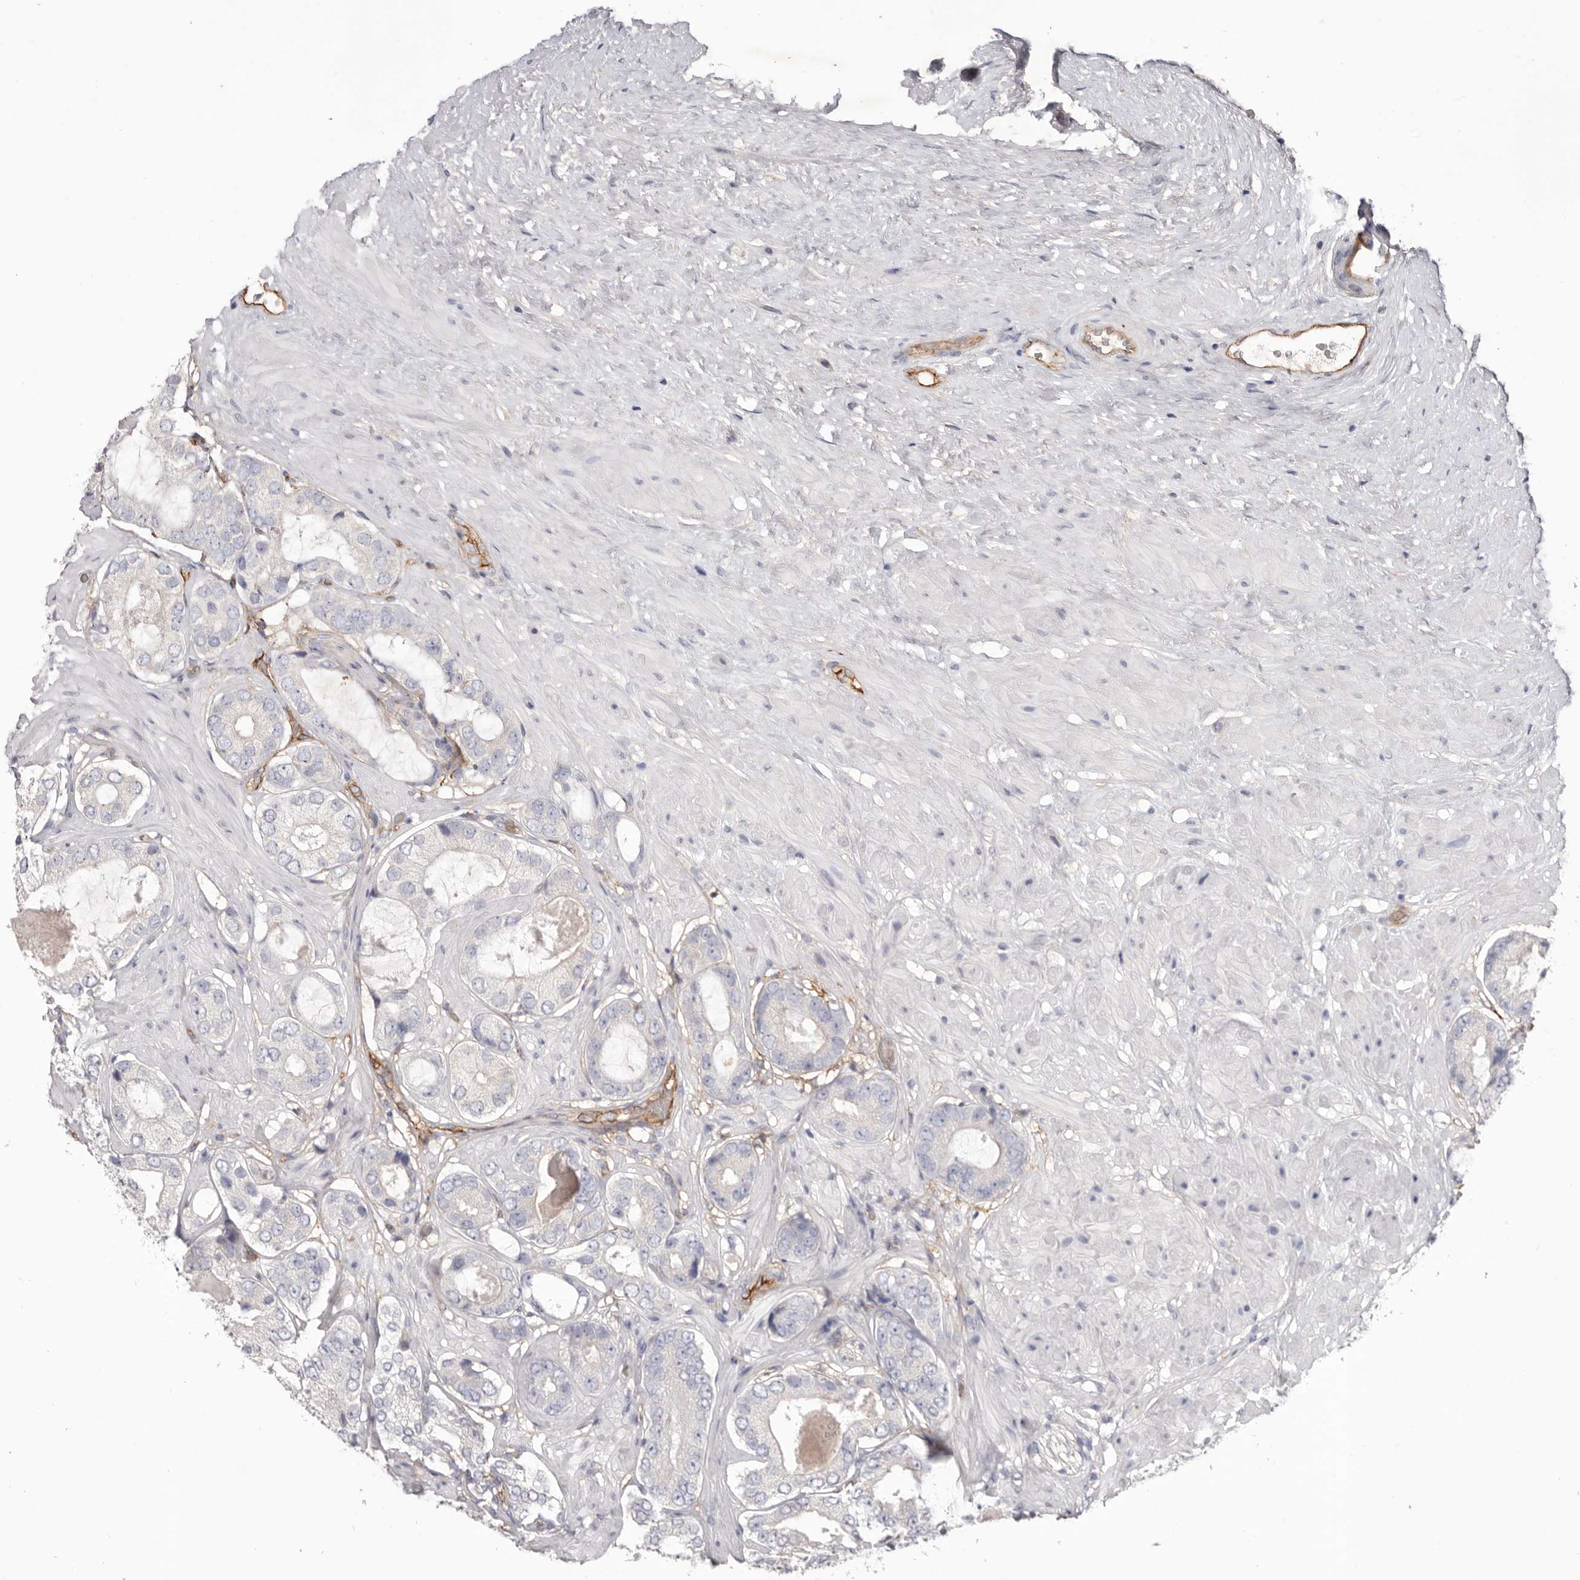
{"staining": {"intensity": "negative", "quantity": "none", "location": "none"}, "tissue": "prostate cancer", "cell_type": "Tumor cells", "image_type": "cancer", "snomed": [{"axis": "morphology", "description": "Adenocarcinoma, High grade"}, {"axis": "topography", "description": "Prostate"}], "caption": "The immunohistochemistry (IHC) photomicrograph has no significant expression in tumor cells of prostate cancer (adenocarcinoma (high-grade)) tissue.", "gene": "LRRC66", "patient": {"sex": "male", "age": 59}}